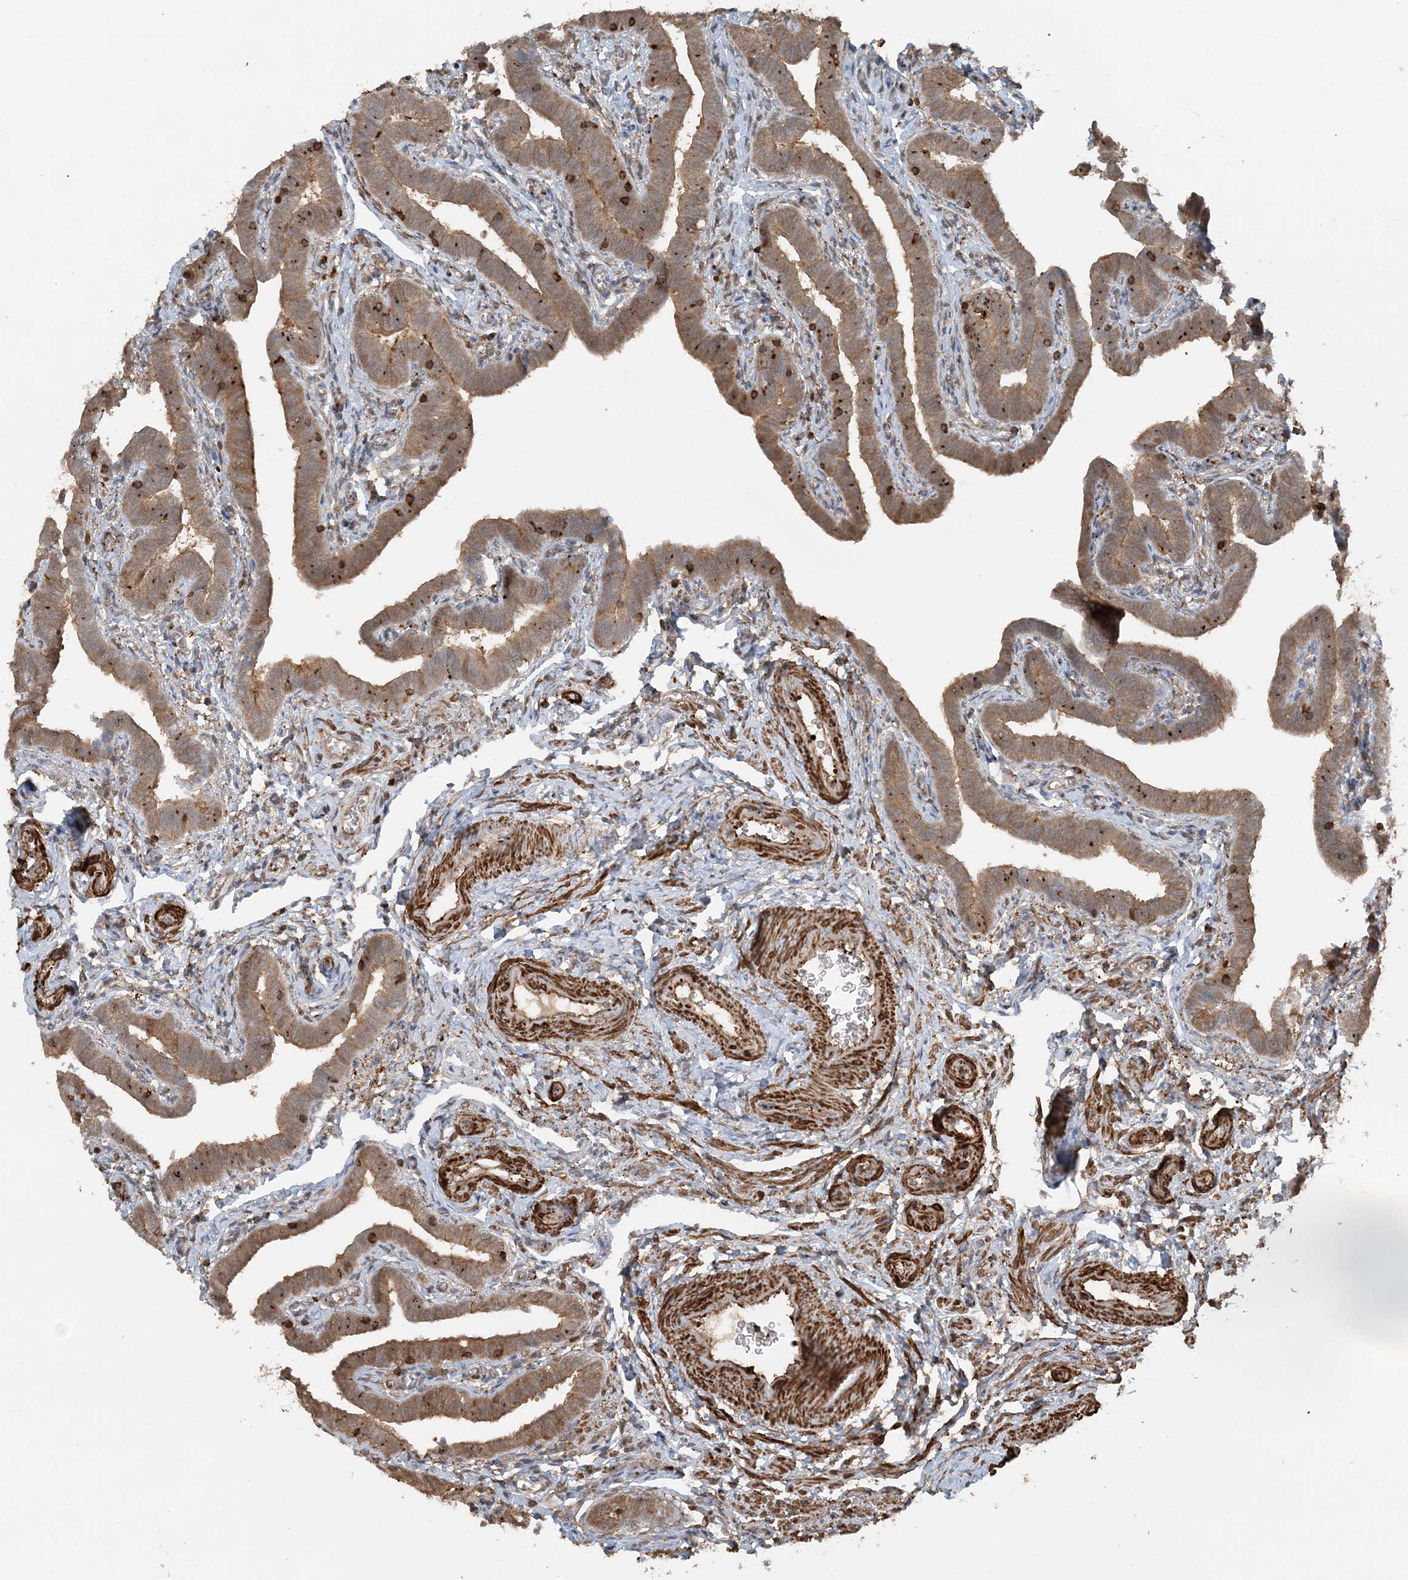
{"staining": {"intensity": "strong", "quantity": ">75%", "location": "cytoplasmic/membranous"}, "tissue": "fallopian tube", "cell_type": "Glandular cells", "image_type": "normal", "snomed": [{"axis": "morphology", "description": "Normal tissue, NOS"}, {"axis": "topography", "description": "Fallopian tube"}], "caption": "Fallopian tube stained for a protein (brown) displays strong cytoplasmic/membranous positive staining in about >75% of glandular cells.", "gene": "DSTN", "patient": {"sex": "female", "age": 36}}